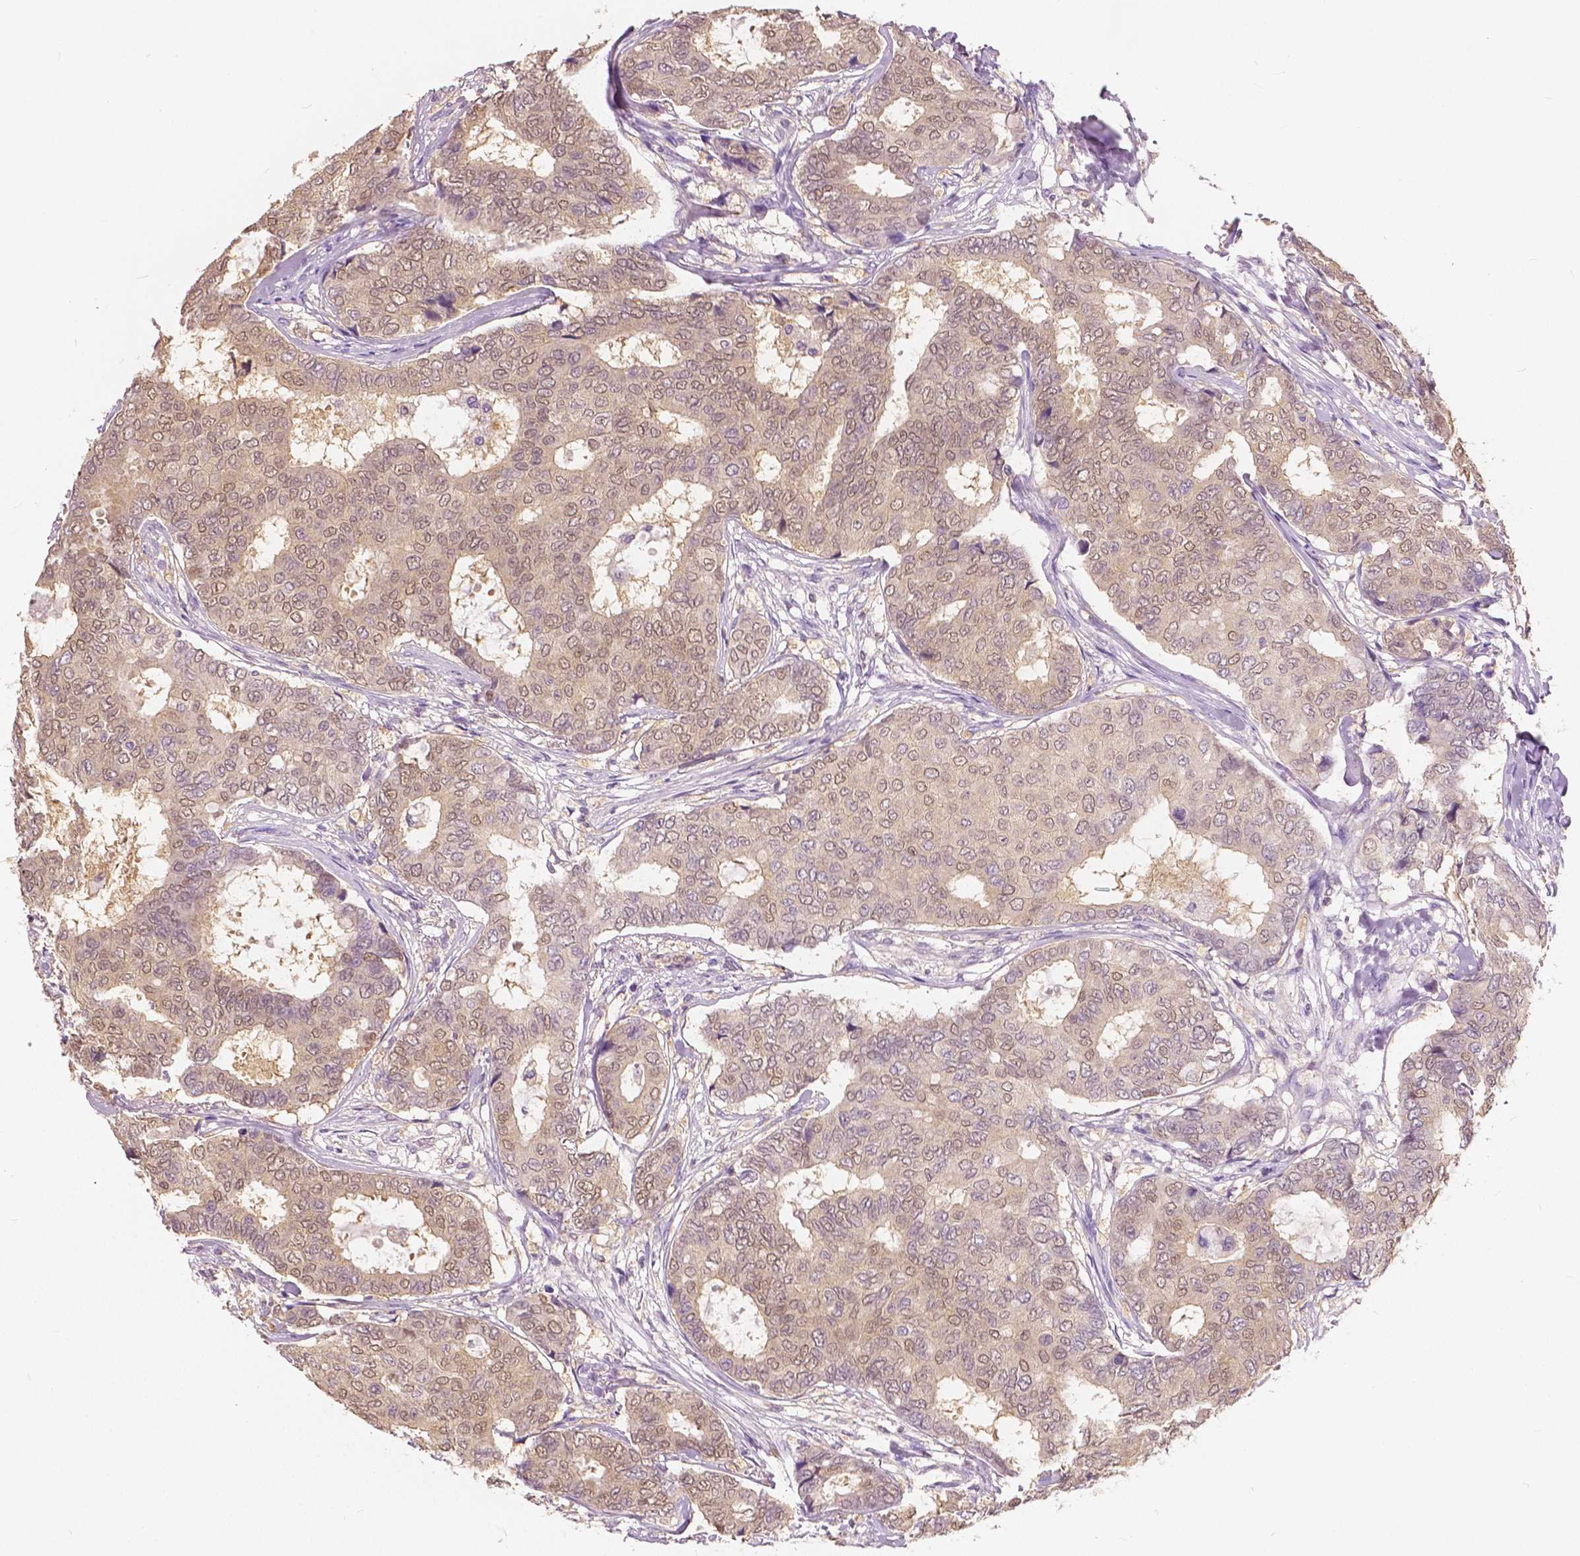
{"staining": {"intensity": "weak", "quantity": ">75%", "location": "nuclear"}, "tissue": "breast cancer", "cell_type": "Tumor cells", "image_type": "cancer", "snomed": [{"axis": "morphology", "description": "Duct carcinoma"}, {"axis": "topography", "description": "Breast"}], "caption": "A brown stain highlights weak nuclear expression of a protein in infiltrating ductal carcinoma (breast) tumor cells. The protein is stained brown, and the nuclei are stained in blue (DAB (3,3'-diaminobenzidine) IHC with brightfield microscopy, high magnification).", "gene": "TKFC", "patient": {"sex": "female", "age": 75}}